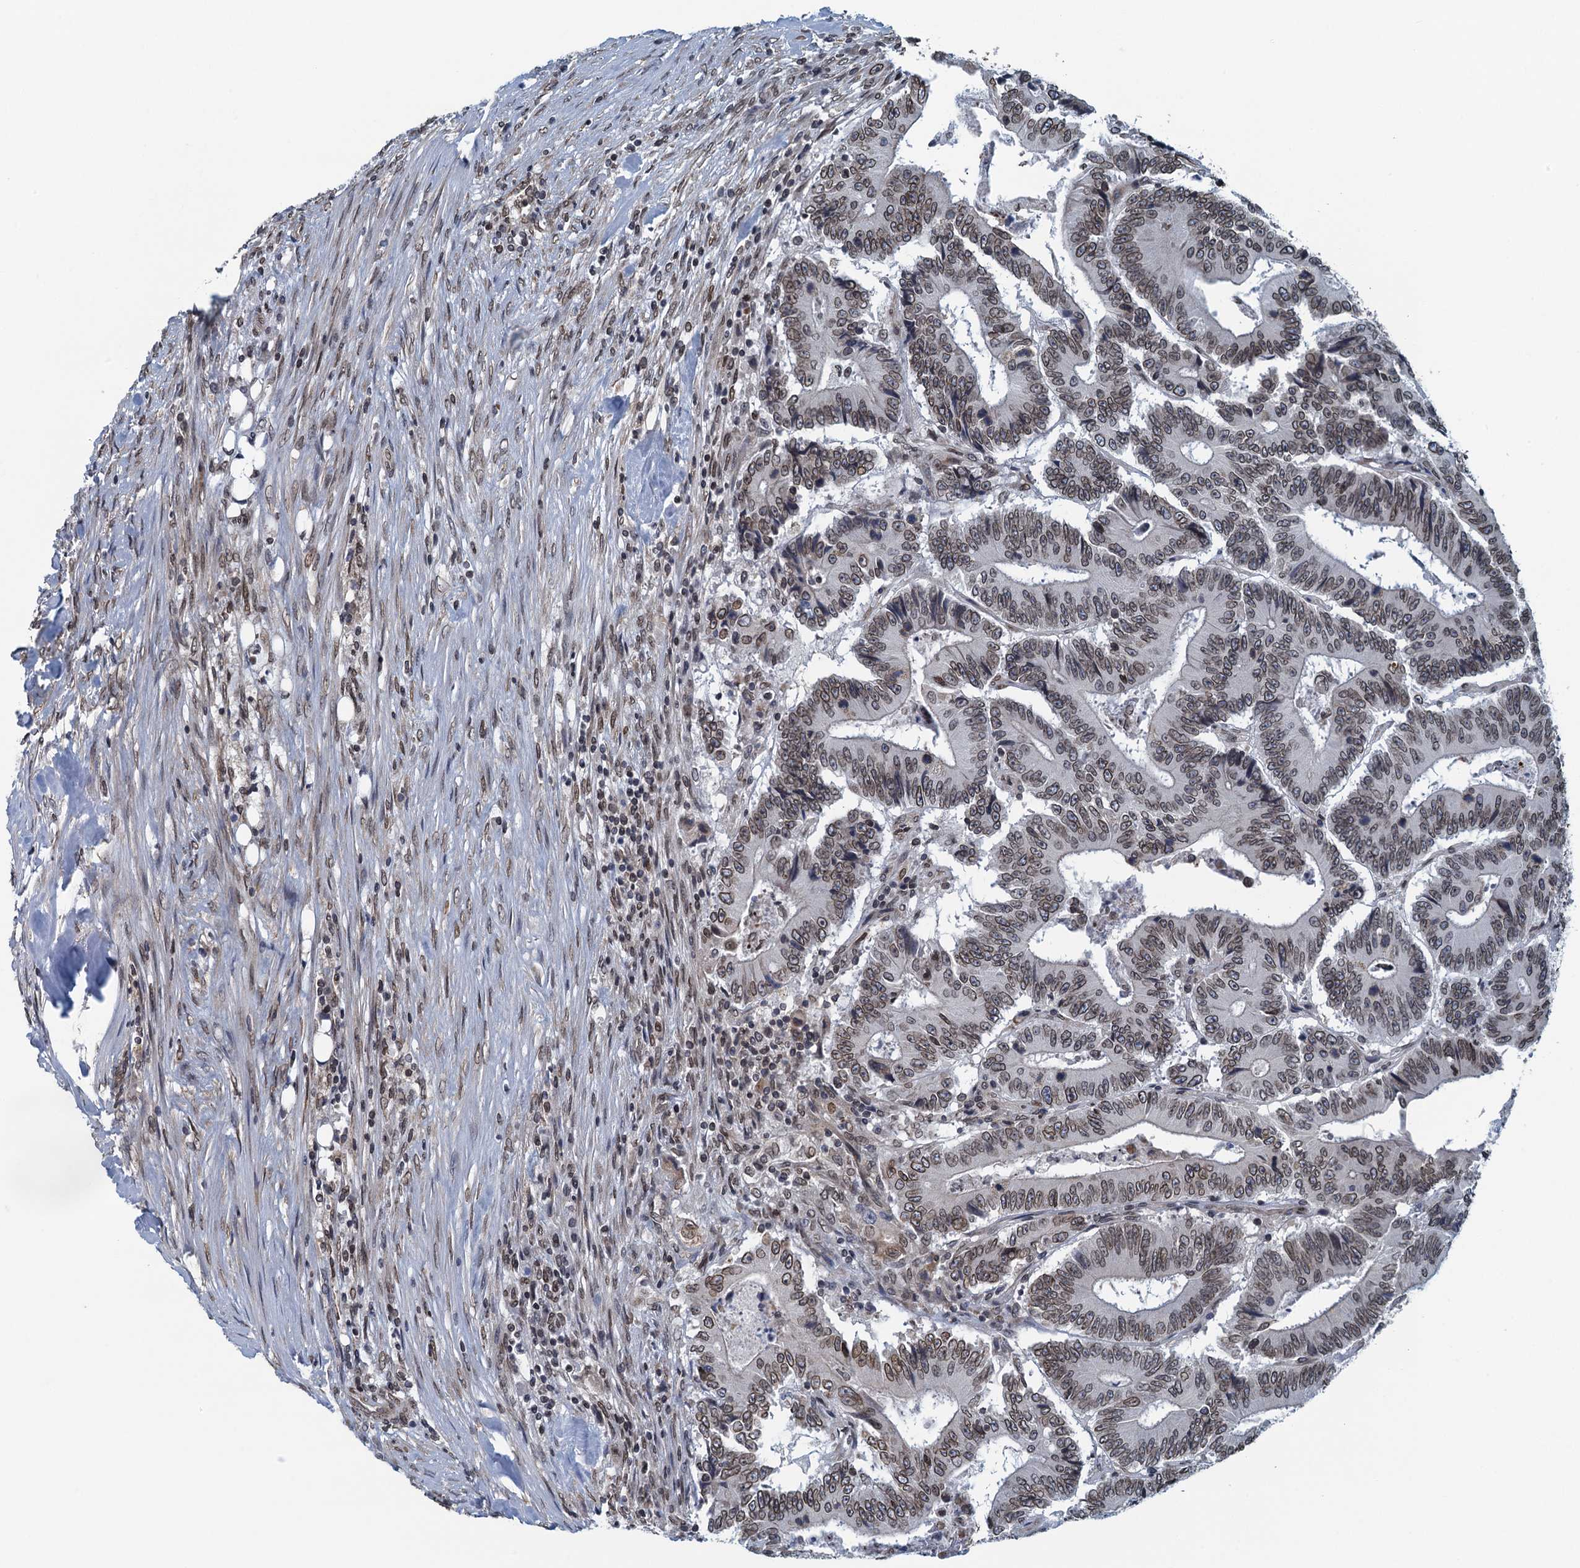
{"staining": {"intensity": "moderate", "quantity": ">75%", "location": "cytoplasmic/membranous,nuclear"}, "tissue": "colorectal cancer", "cell_type": "Tumor cells", "image_type": "cancer", "snomed": [{"axis": "morphology", "description": "Adenocarcinoma, NOS"}, {"axis": "topography", "description": "Colon"}], "caption": "Immunohistochemical staining of human colorectal cancer demonstrates moderate cytoplasmic/membranous and nuclear protein positivity in about >75% of tumor cells.", "gene": "CCDC34", "patient": {"sex": "male", "age": 83}}